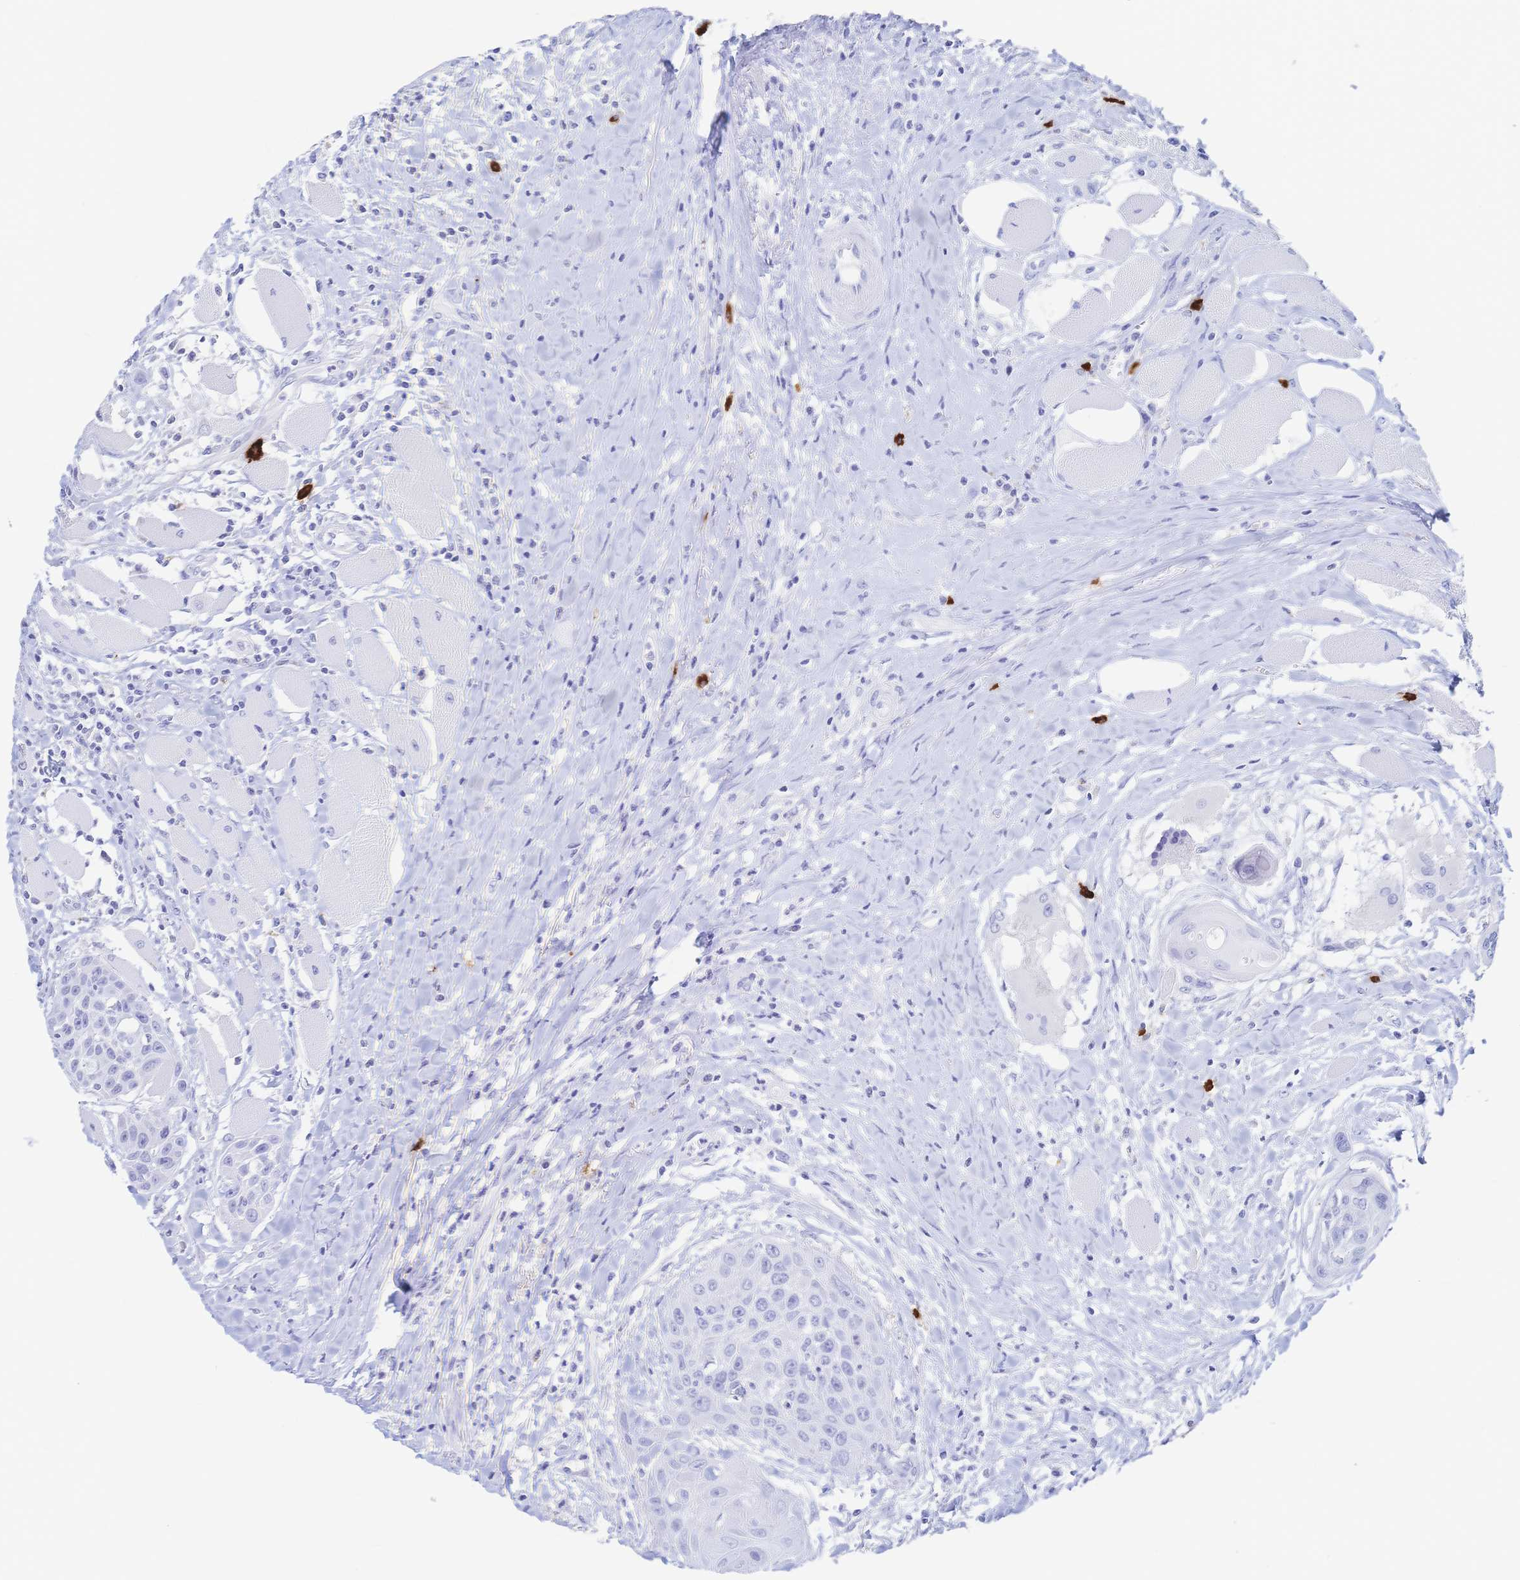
{"staining": {"intensity": "negative", "quantity": "none", "location": "none"}, "tissue": "head and neck cancer", "cell_type": "Tumor cells", "image_type": "cancer", "snomed": [{"axis": "morphology", "description": "Squamous cell carcinoma, NOS"}, {"axis": "topography", "description": "Head-Neck"}], "caption": "Tumor cells show no significant protein staining in squamous cell carcinoma (head and neck).", "gene": "IL2RB", "patient": {"sex": "female", "age": 73}}